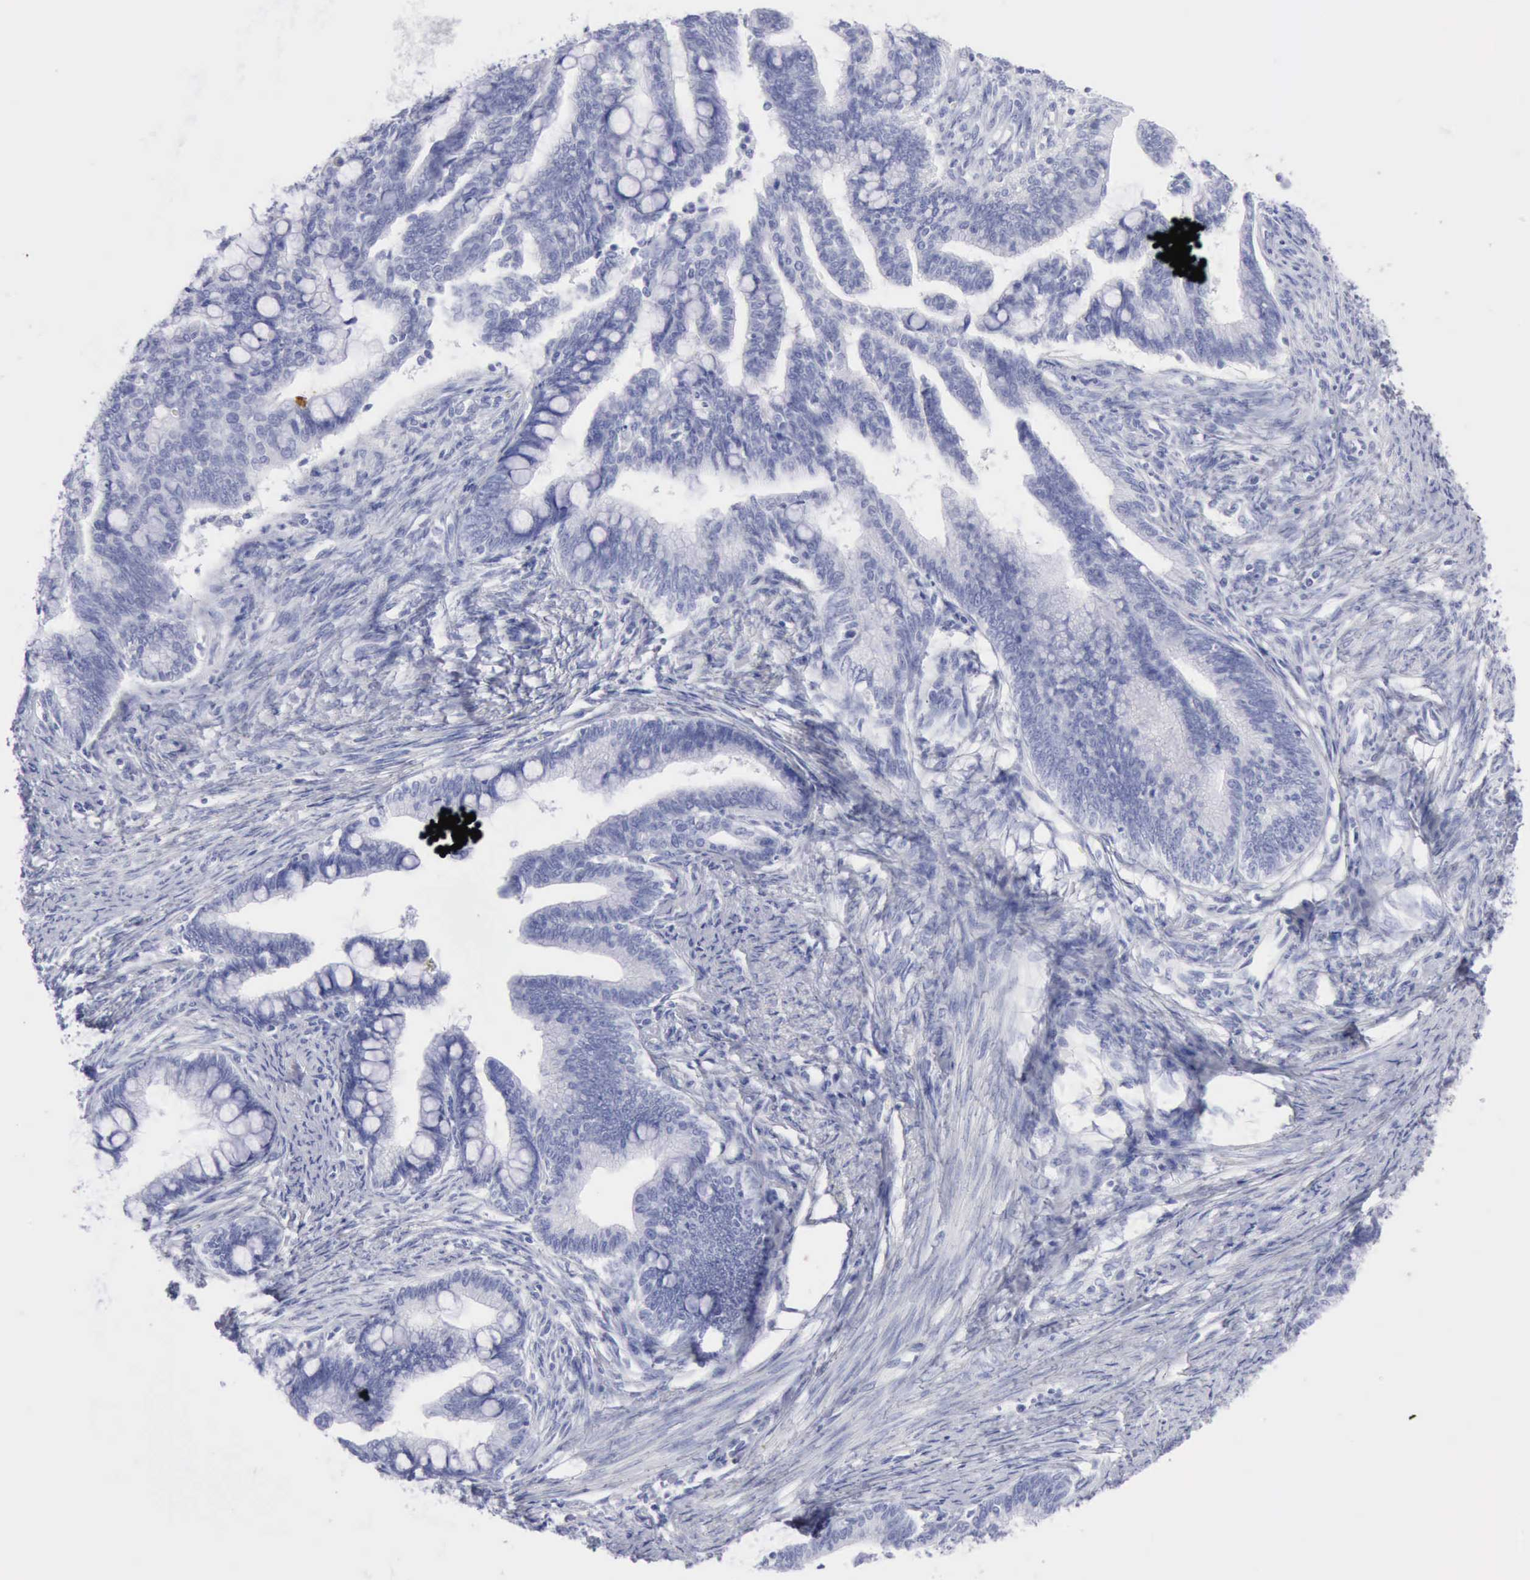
{"staining": {"intensity": "negative", "quantity": "none", "location": "none"}, "tissue": "cervical cancer", "cell_type": "Tumor cells", "image_type": "cancer", "snomed": [{"axis": "morphology", "description": "Adenocarcinoma, NOS"}, {"axis": "topography", "description": "Cervix"}], "caption": "Immunohistochemistry of human cervical adenocarcinoma displays no staining in tumor cells. Nuclei are stained in blue.", "gene": "KRT10", "patient": {"sex": "female", "age": 36}}